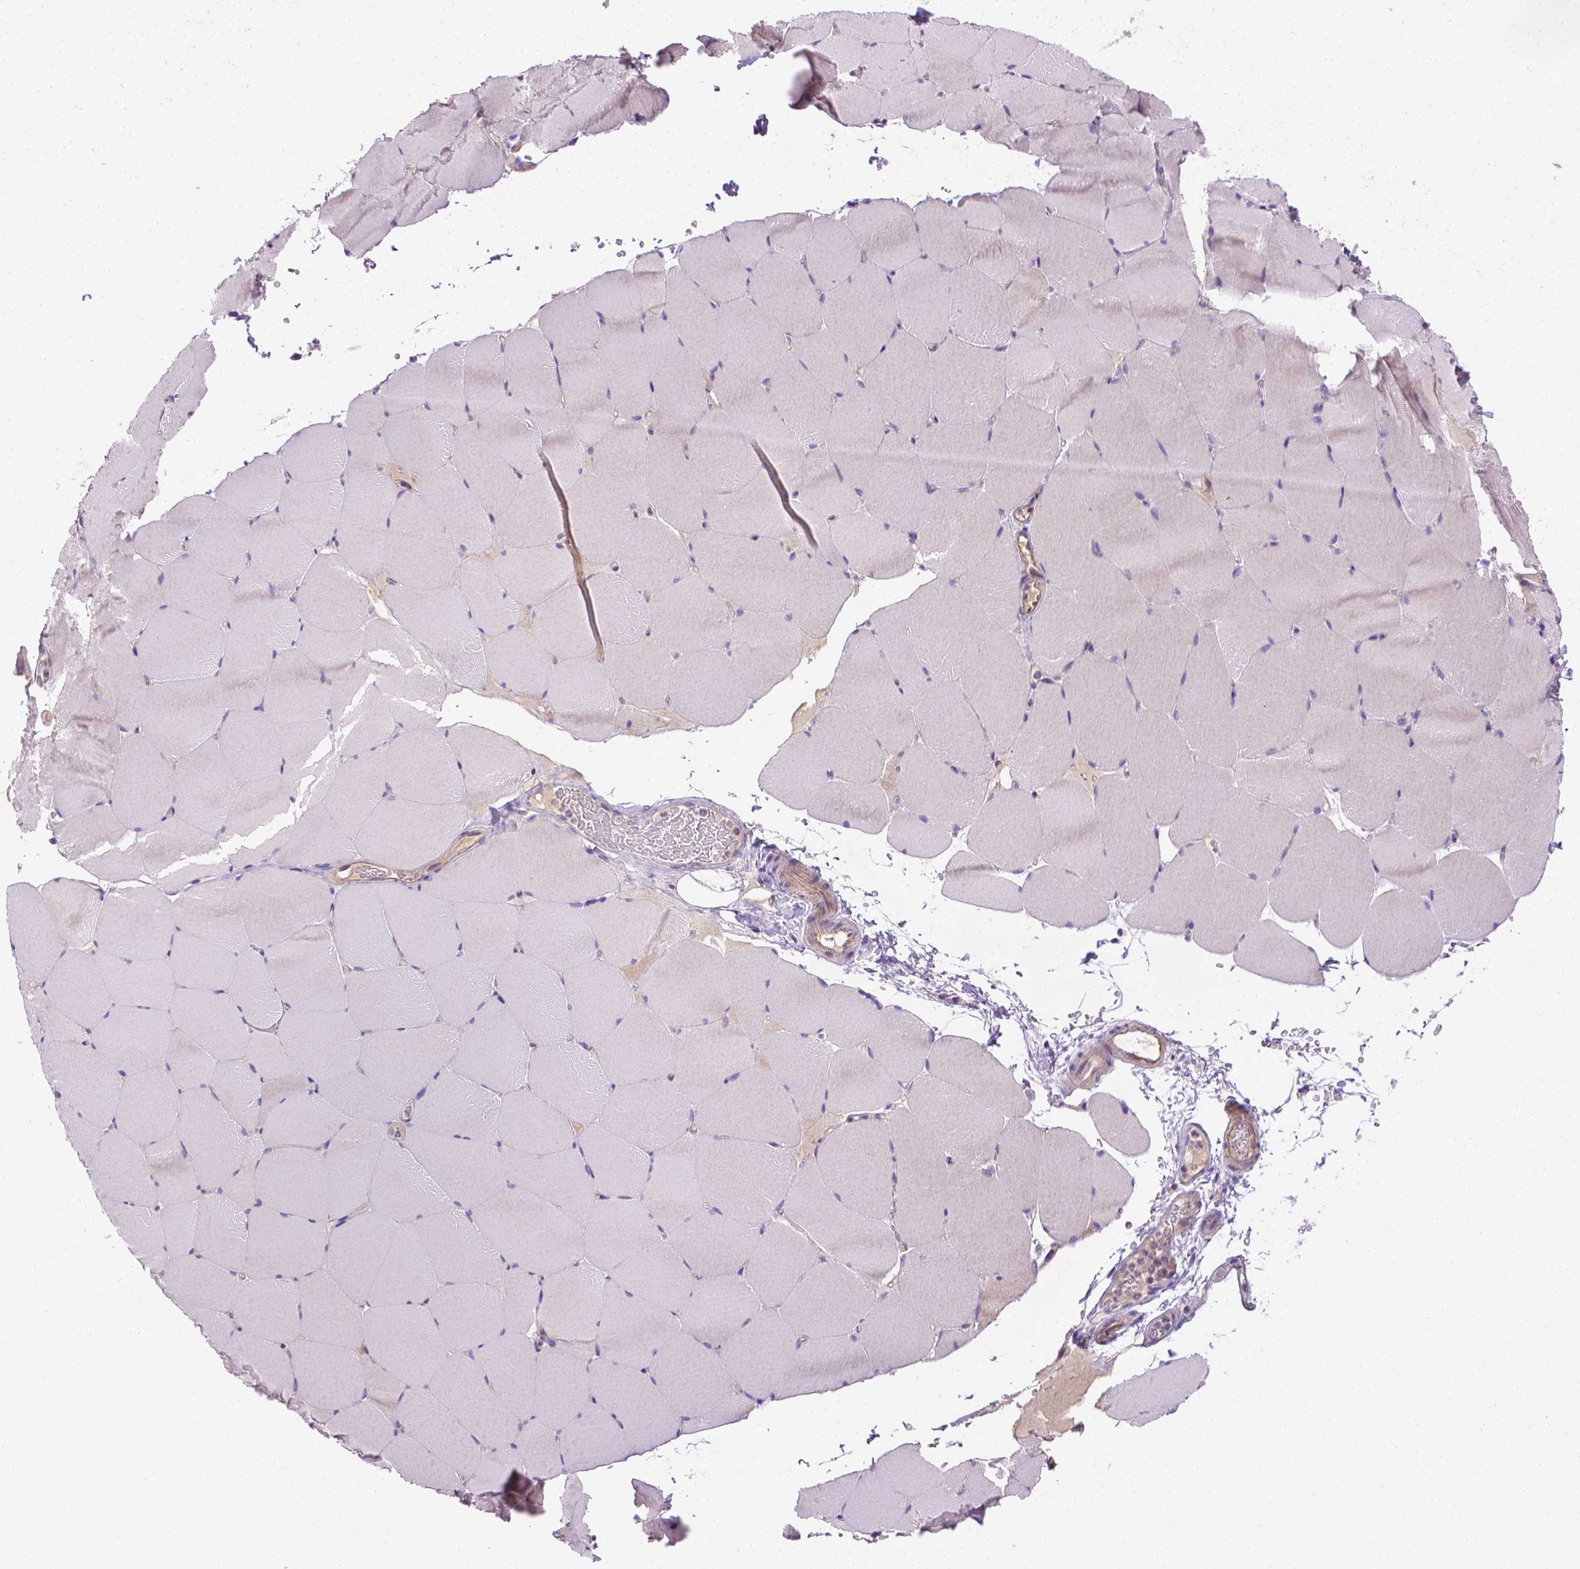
{"staining": {"intensity": "negative", "quantity": "none", "location": "none"}, "tissue": "skeletal muscle", "cell_type": "Myocytes", "image_type": "normal", "snomed": [{"axis": "morphology", "description": "Normal tissue, NOS"}, {"axis": "topography", "description": "Skeletal muscle"}], "caption": "Skeletal muscle stained for a protein using immunohistochemistry shows no positivity myocytes.", "gene": "SLC51B", "patient": {"sex": "female", "age": 37}}